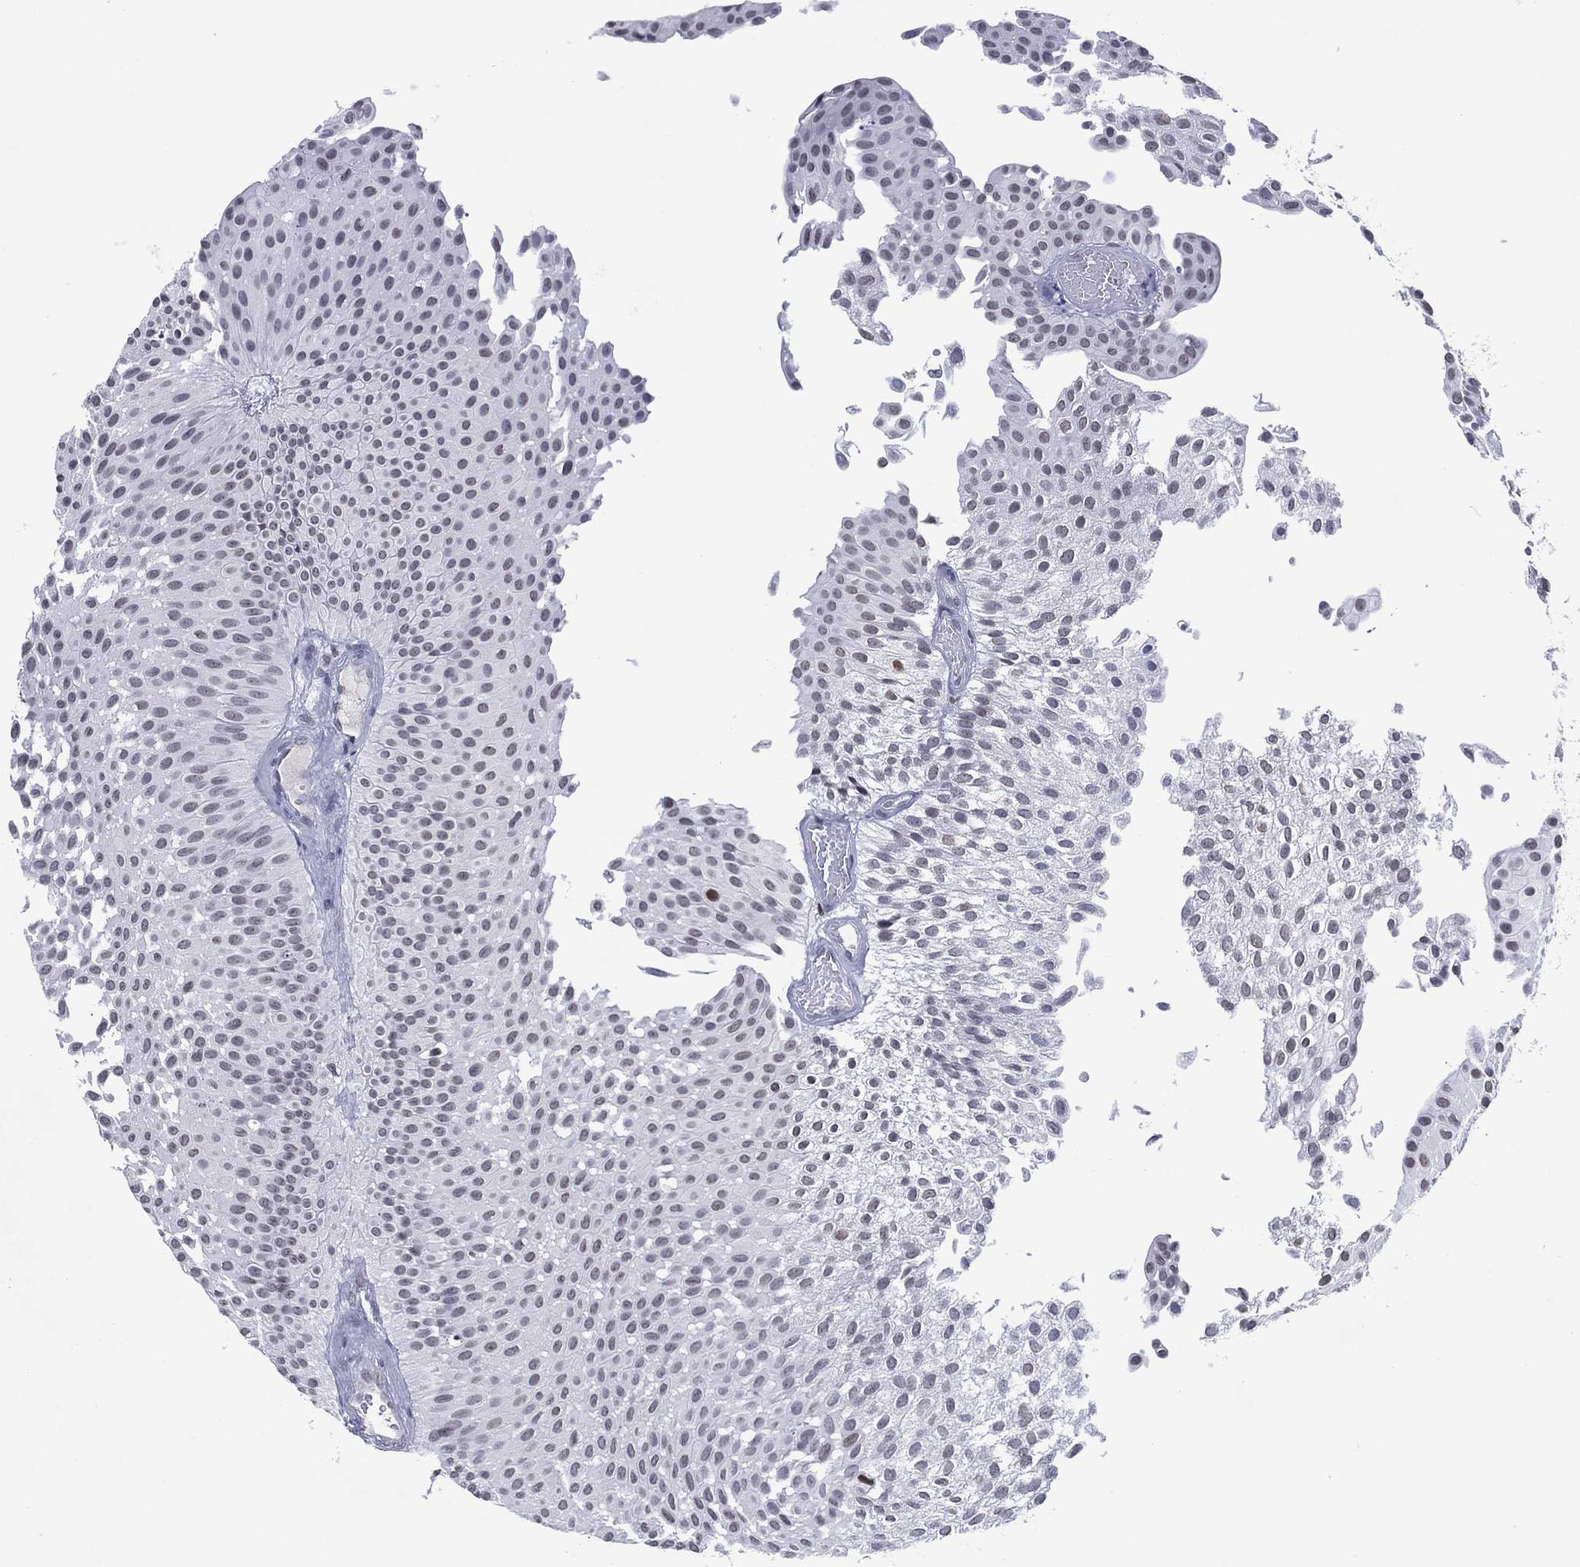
{"staining": {"intensity": "weak", "quantity": "<25%", "location": "nuclear"}, "tissue": "urothelial cancer", "cell_type": "Tumor cells", "image_type": "cancer", "snomed": [{"axis": "morphology", "description": "Urothelial carcinoma, Low grade"}, {"axis": "topography", "description": "Urinary bladder"}], "caption": "A photomicrograph of low-grade urothelial carcinoma stained for a protein shows no brown staining in tumor cells. (Stains: DAB (3,3'-diaminobenzidine) immunohistochemistry (IHC) with hematoxylin counter stain, Microscopy: brightfield microscopy at high magnification).", "gene": "GATA6", "patient": {"sex": "male", "age": 64}}